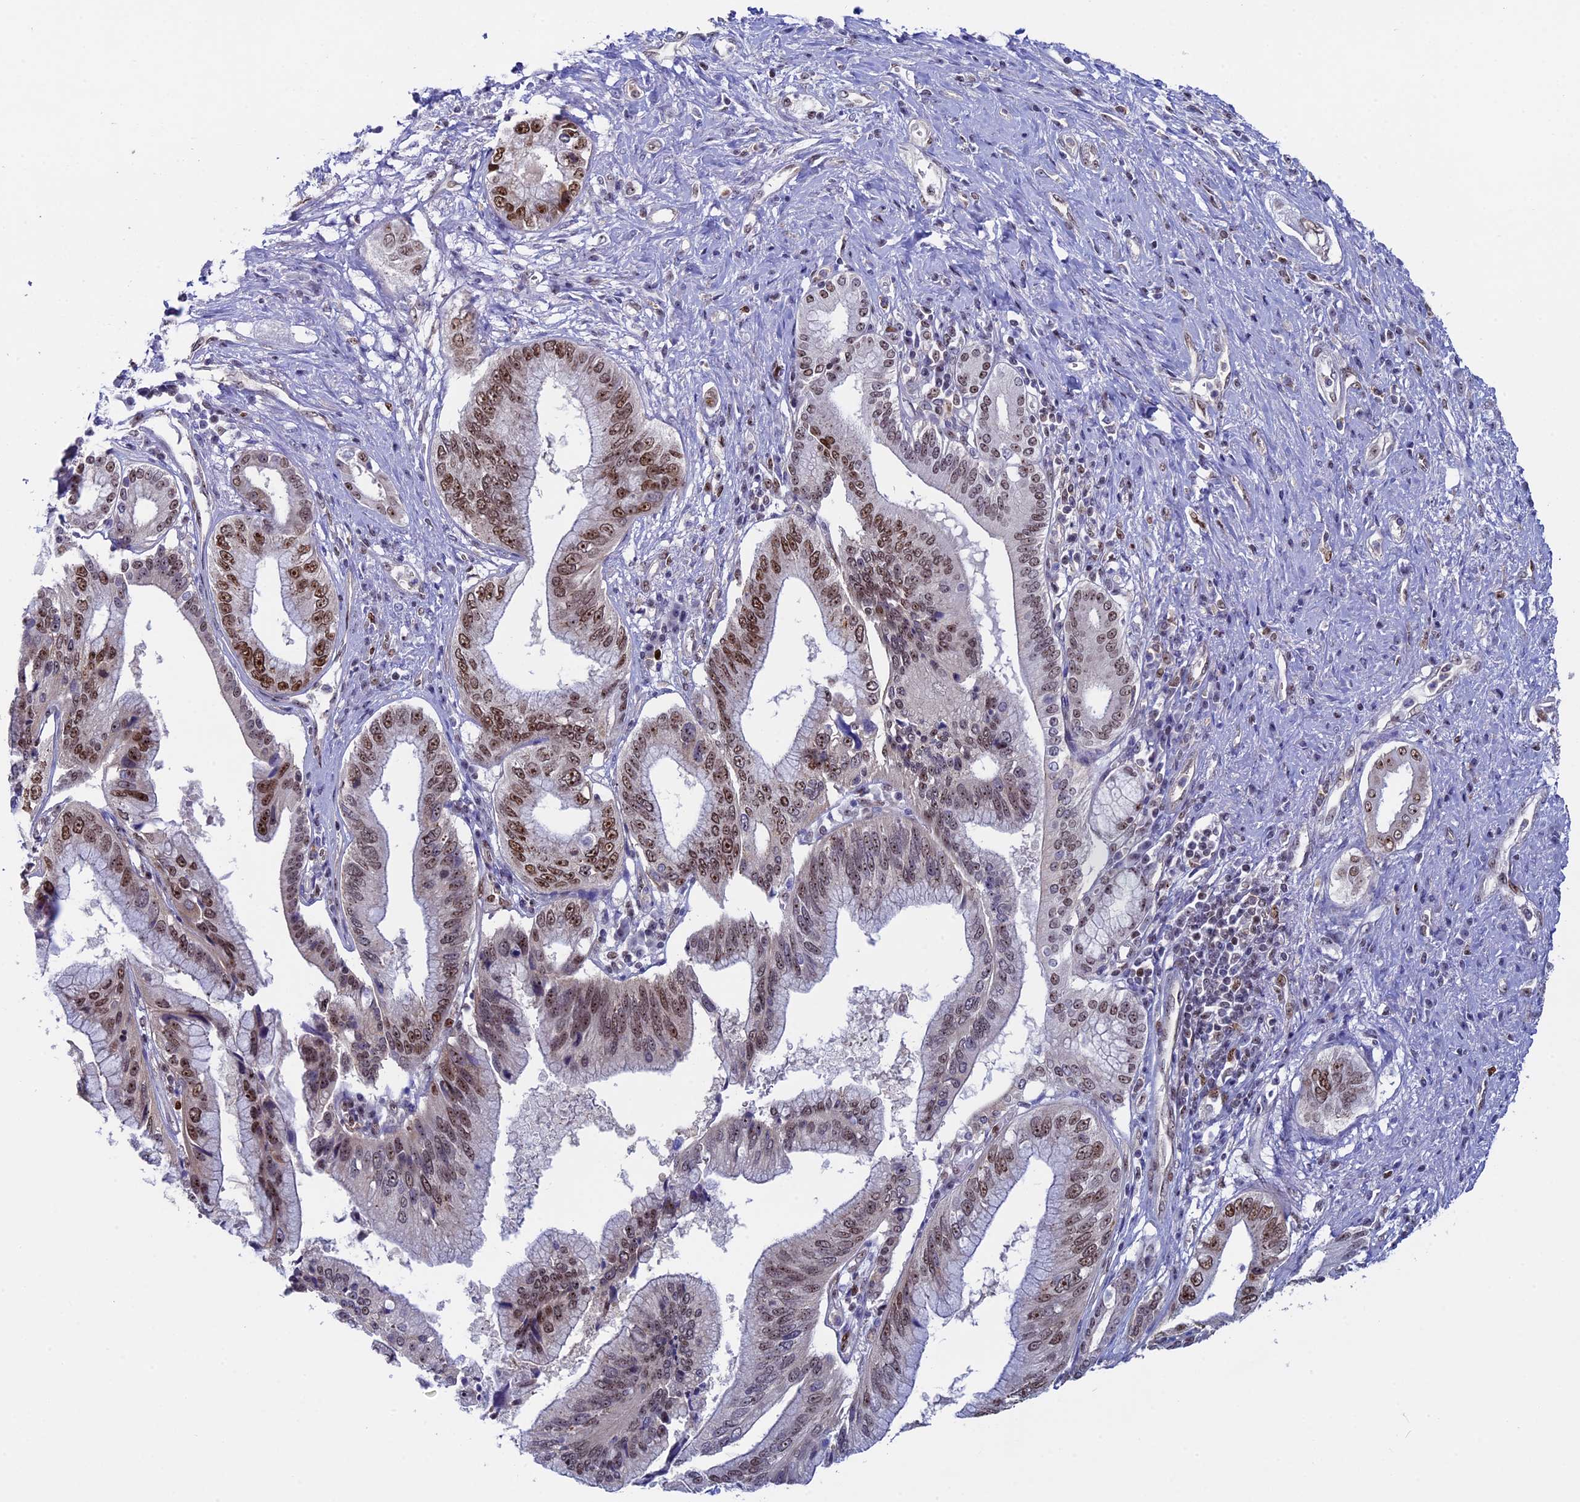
{"staining": {"intensity": "moderate", "quantity": ">75%", "location": "nuclear"}, "tissue": "pancreatic cancer", "cell_type": "Tumor cells", "image_type": "cancer", "snomed": [{"axis": "morphology", "description": "Inflammation, NOS"}, {"axis": "morphology", "description": "Adenocarcinoma, NOS"}, {"axis": "topography", "description": "Pancreas"}], "caption": "A medium amount of moderate nuclear positivity is seen in about >75% of tumor cells in adenocarcinoma (pancreatic) tissue. (brown staining indicates protein expression, while blue staining denotes nuclei).", "gene": "CCDC86", "patient": {"sex": "female", "age": 56}}